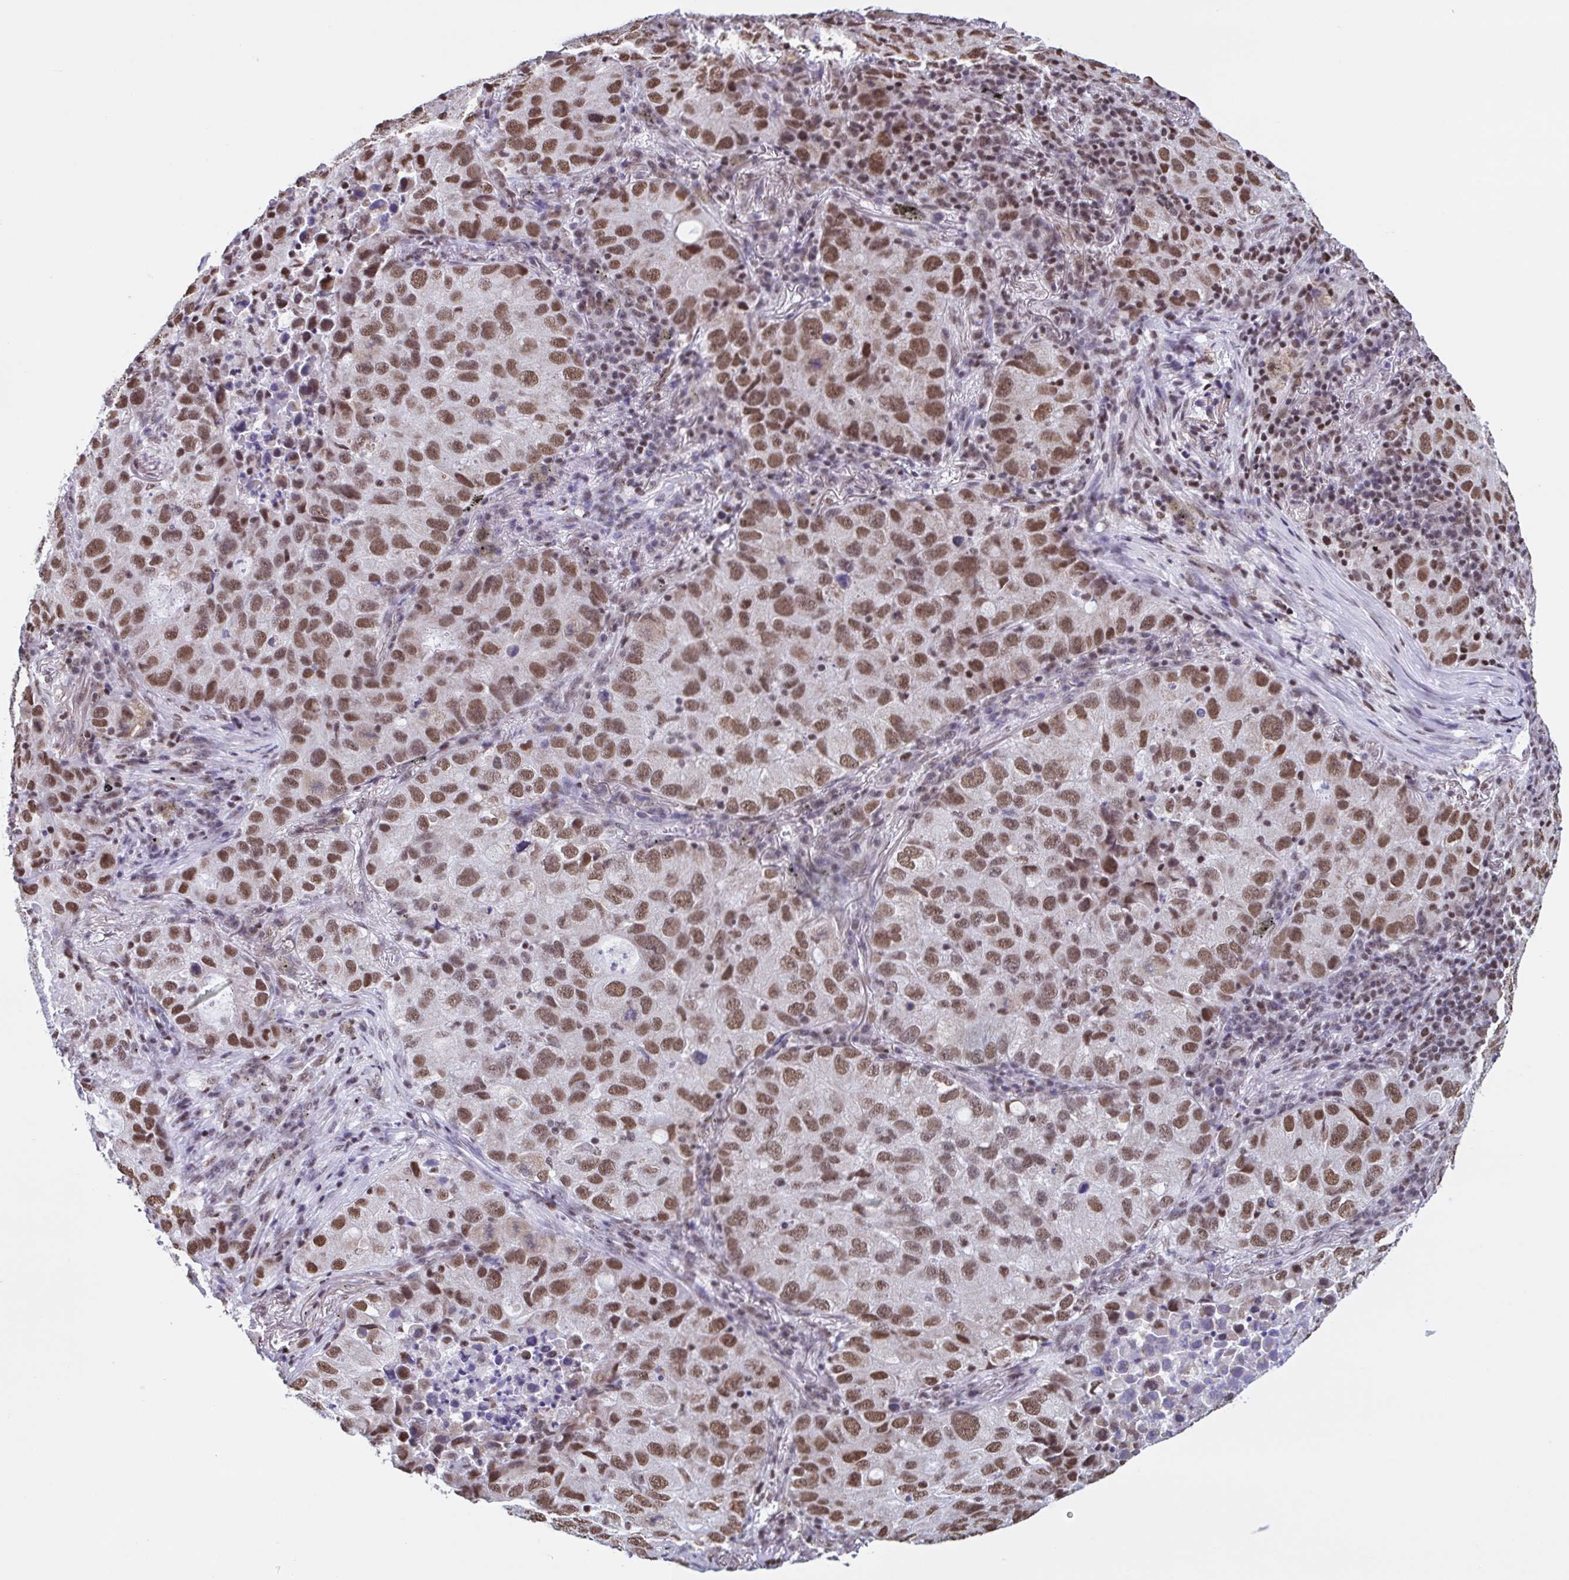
{"staining": {"intensity": "moderate", "quantity": ">75%", "location": "nuclear"}, "tissue": "lung cancer", "cell_type": "Tumor cells", "image_type": "cancer", "snomed": [{"axis": "morphology", "description": "Normal morphology"}, {"axis": "morphology", "description": "Adenocarcinoma, NOS"}, {"axis": "topography", "description": "Lymph node"}, {"axis": "topography", "description": "Lung"}], "caption": "A photomicrograph showing moderate nuclear positivity in approximately >75% of tumor cells in lung cancer, as visualized by brown immunohistochemical staining.", "gene": "TIMM21", "patient": {"sex": "female", "age": 51}}